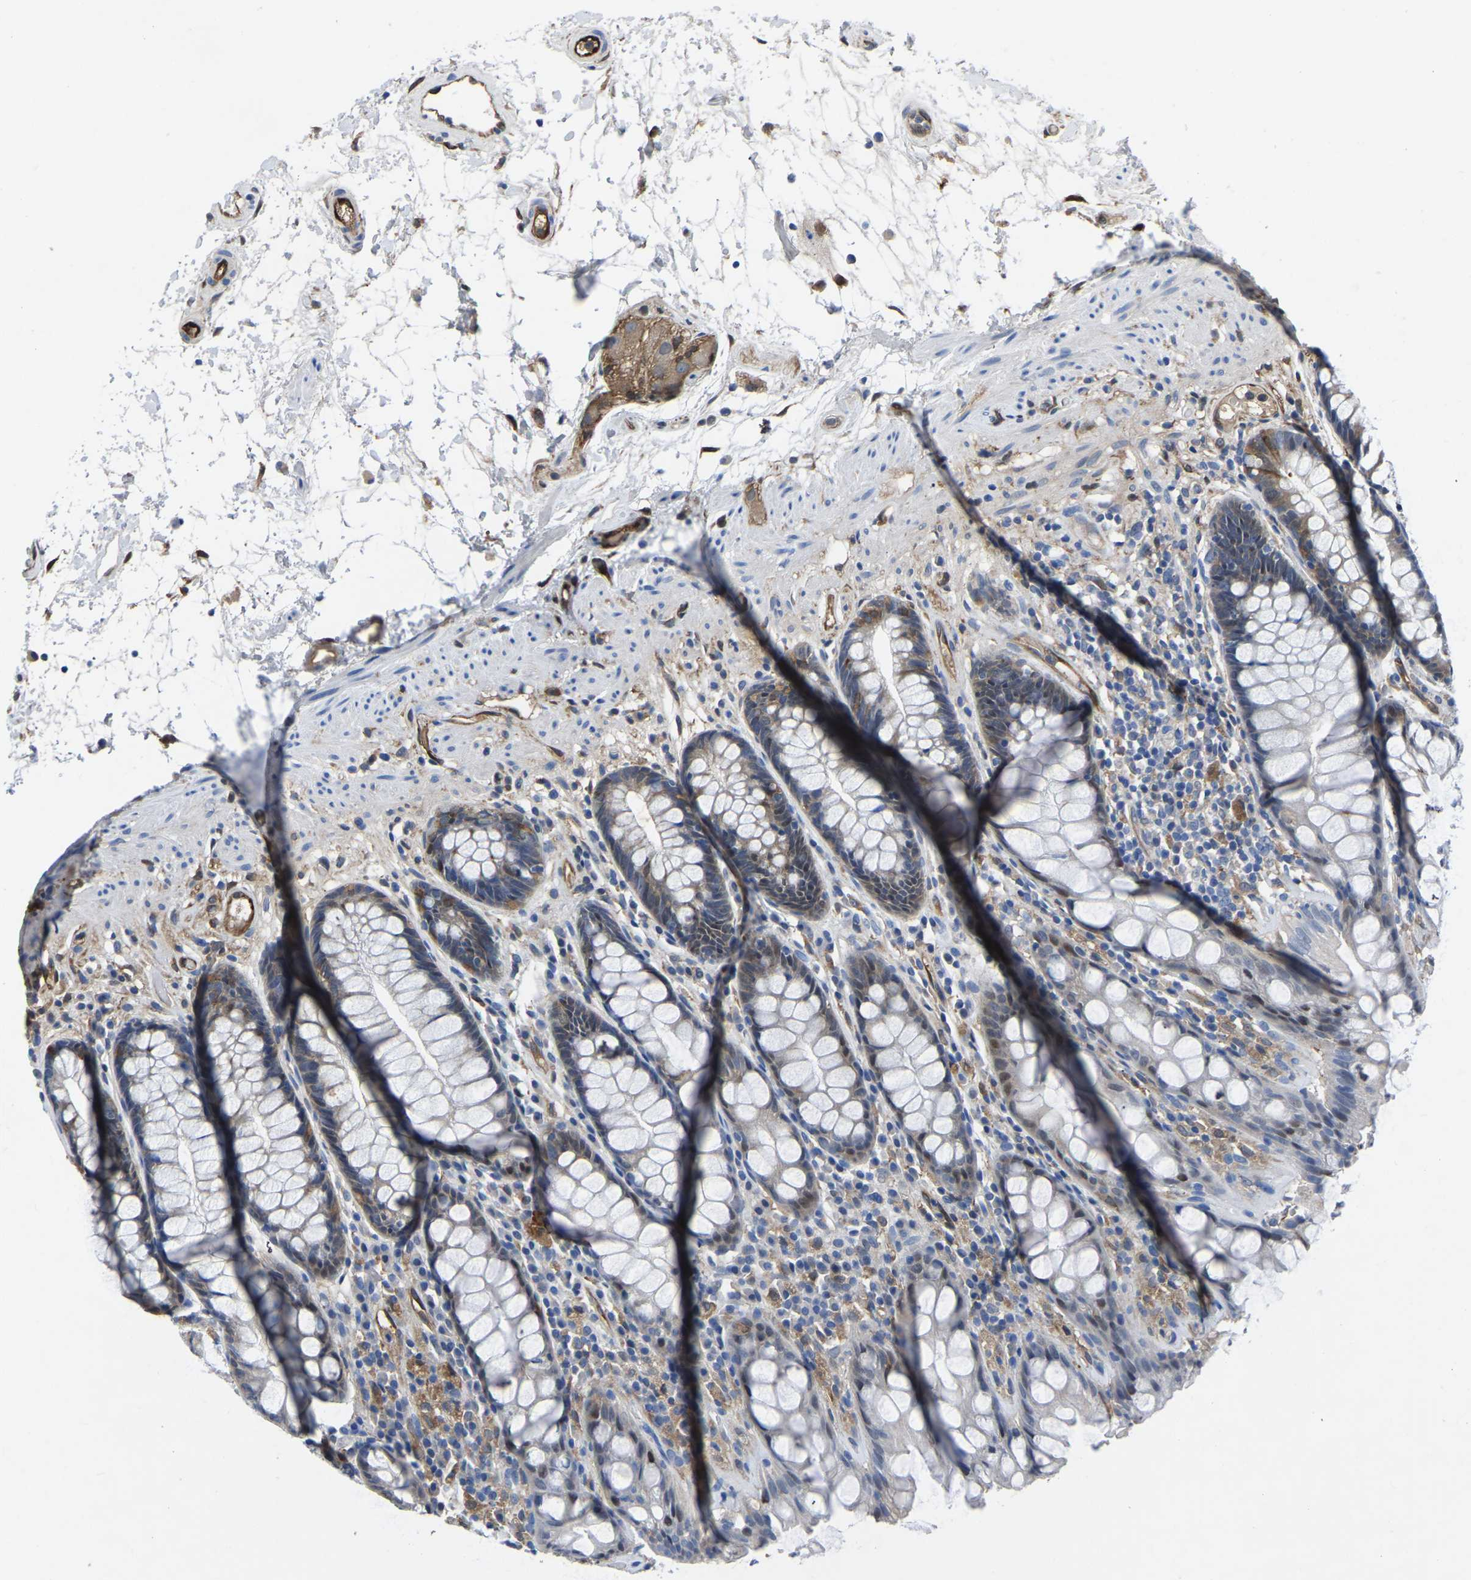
{"staining": {"intensity": "weak", "quantity": "25%-75%", "location": "cytoplasmic/membranous"}, "tissue": "rectum", "cell_type": "Glandular cells", "image_type": "normal", "snomed": [{"axis": "morphology", "description": "Normal tissue, NOS"}, {"axis": "topography", "description": "Rectum"}], "caption": "Immunohistochemistry micrograph of benign human rectum stained for a protein (brown), which shows low levels of weak cytoplasmic/membranous expression in approximately 25%-75% of glandular cells.", "gene": "ATG2B", "patient": {"sex": "male", "age": 64}}